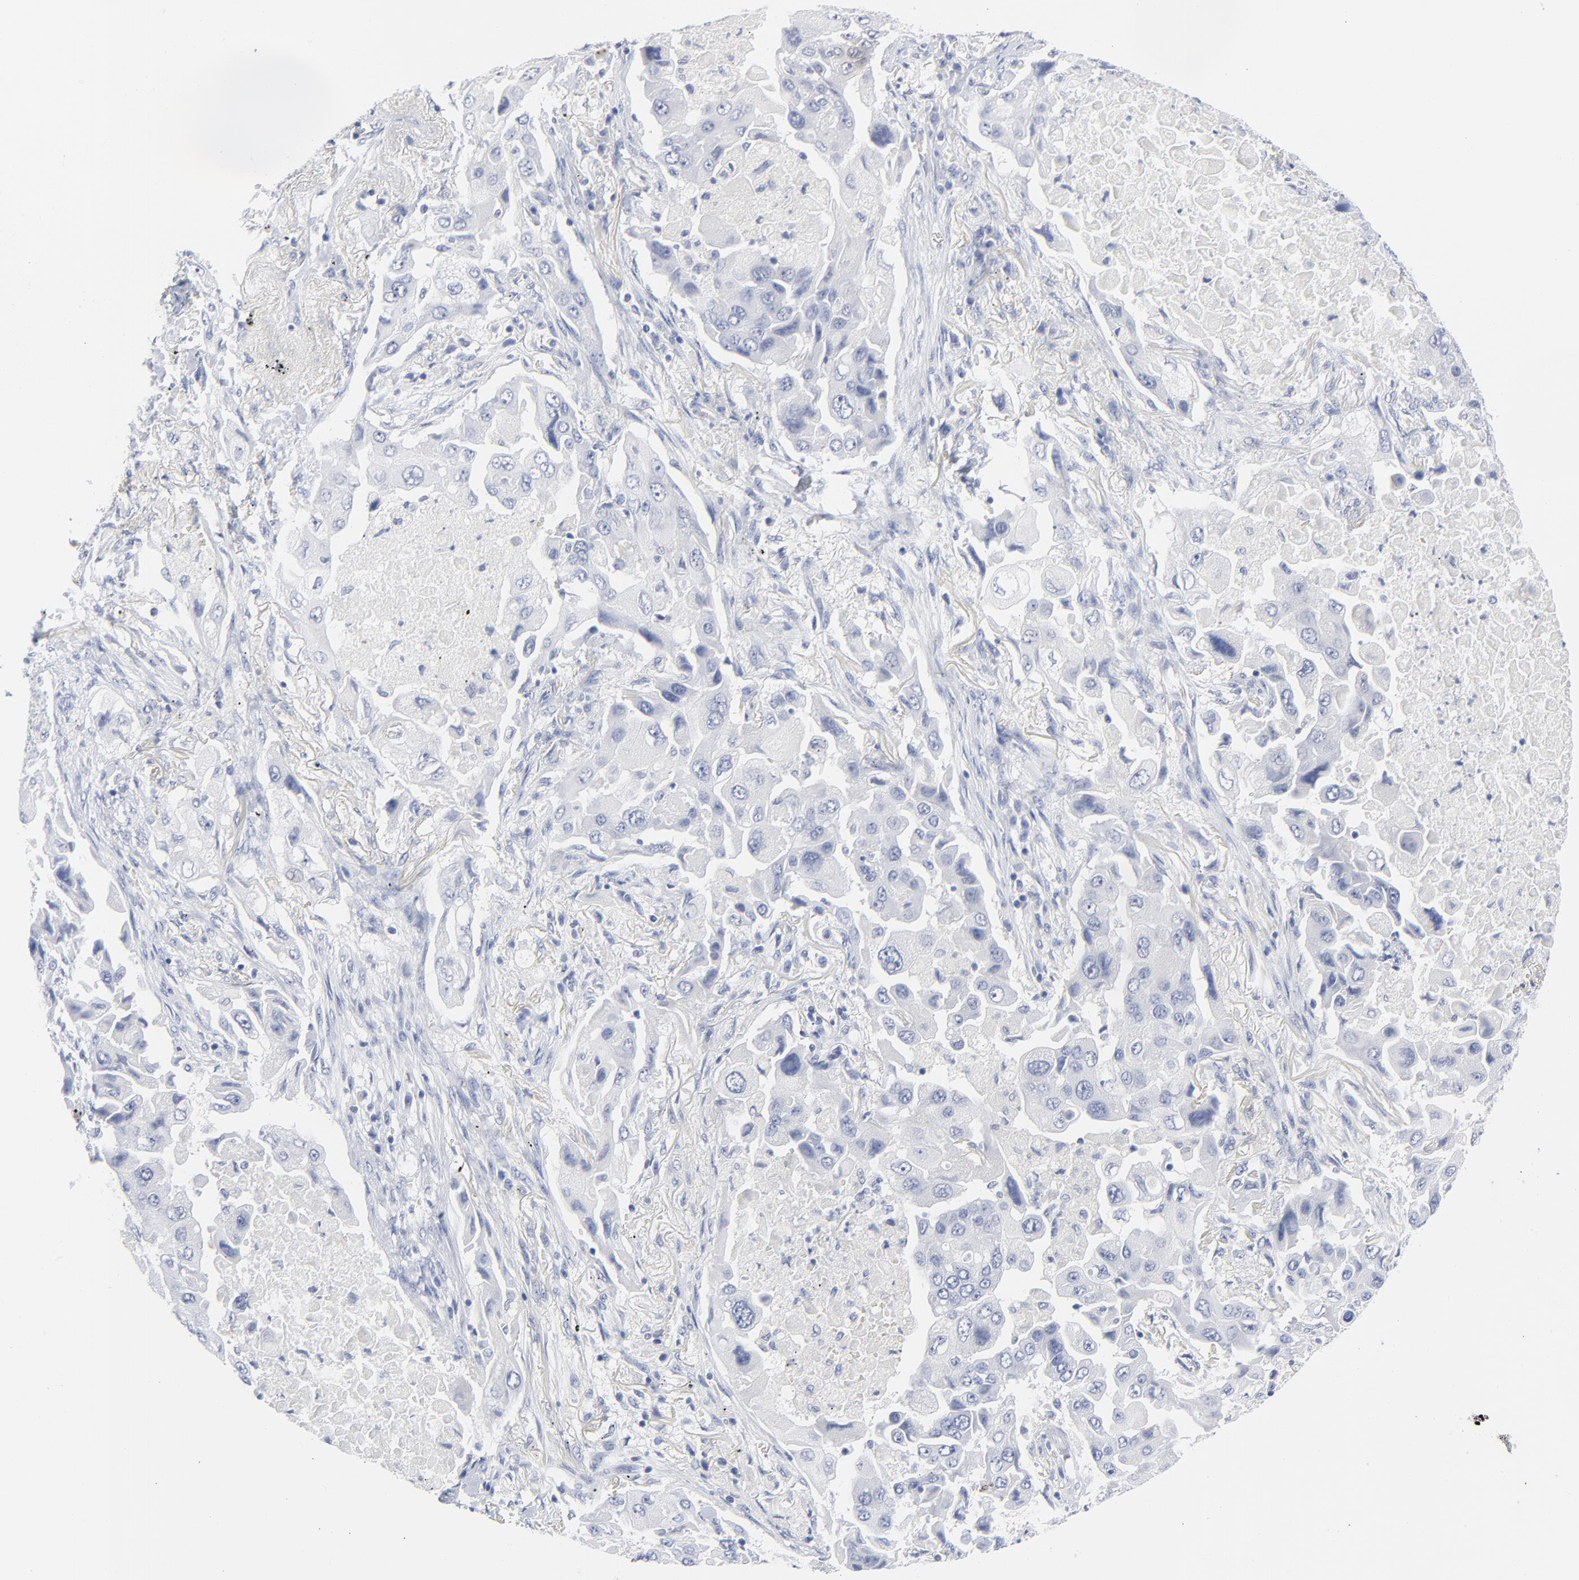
{"staining": {"intensity": "negative", "quantity": "none", "location": "none"}, "tissue": "lung cancer", "cell_type": "Tumor cells", "image_type": "cancer", "snomed": [{"axis": "morphology", "description": "Adenocarcinoma, NOS"}, {"axis": "topography", "description": "Lung"}], "caption": "Photomicrograph shows no significant protein staining in tumor cells of lung cancer.", "gene": "CLEC4G", "patient": {"sex": "female", "age": 65}}